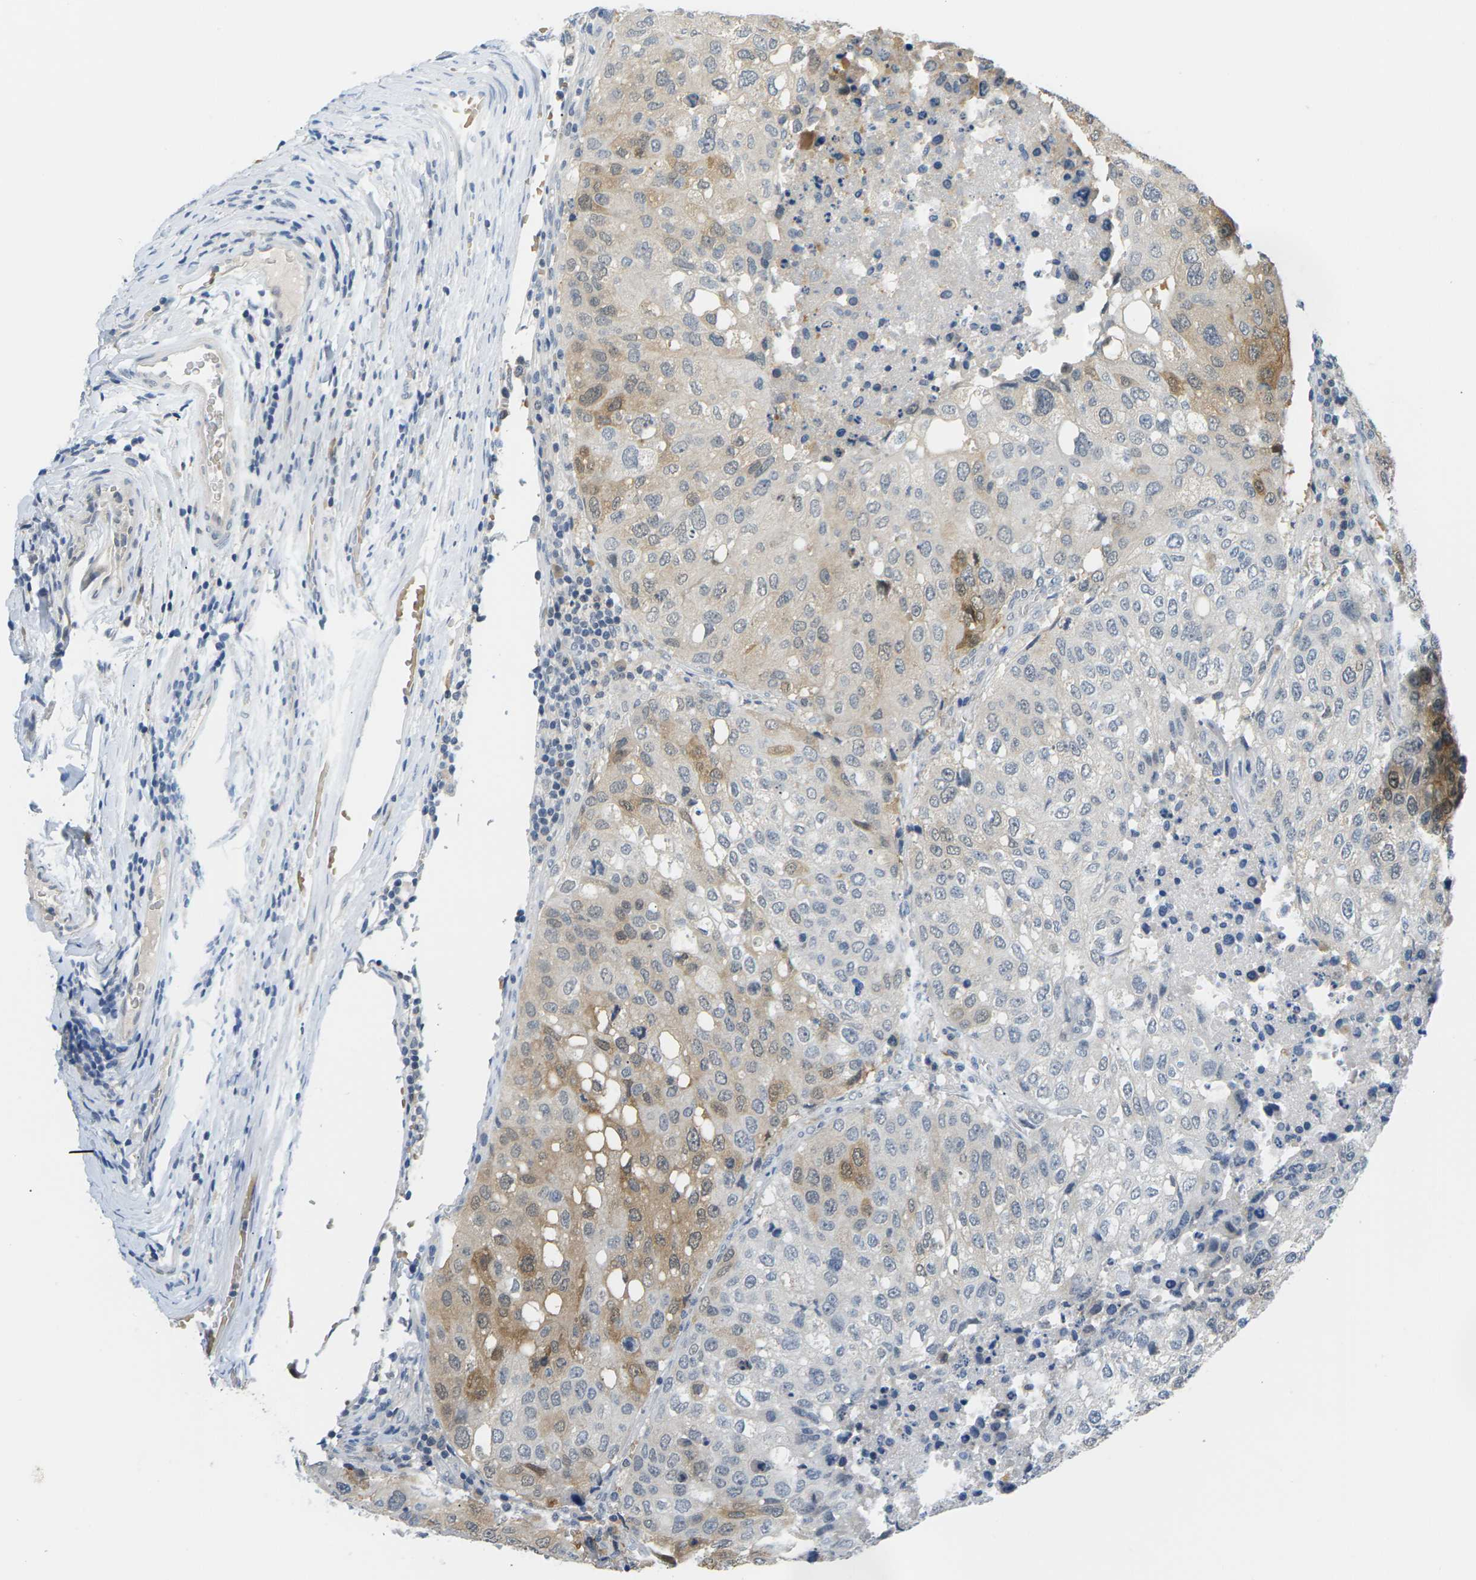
{"staining": {"intensity": "moderate", "quantity": "25%-75%", "location": "cytoplasmic/membranous,nuclear"}, "tissue": "urothelial cancer", "cell_type": "Tumor cells", "image_type": "cancer", "snomed": [{"axis": "morphology", "description": "Urothelial carcinoma, High grade"}, {"axis": "topography", "description": "Lymph node"}, {"axis": "topography", "description": "Urinary bladder"}], "caption": "Approximately 25%-75% of tumor cells in urothelial carcinoma (high-grade) demonstrate moderate cytoplasmic/membranous and nuclear protein staining as visualized by brown immunohistochemical staining.", "gene": "PSAT1", "patient": {"sex": "male", "age": 51}}